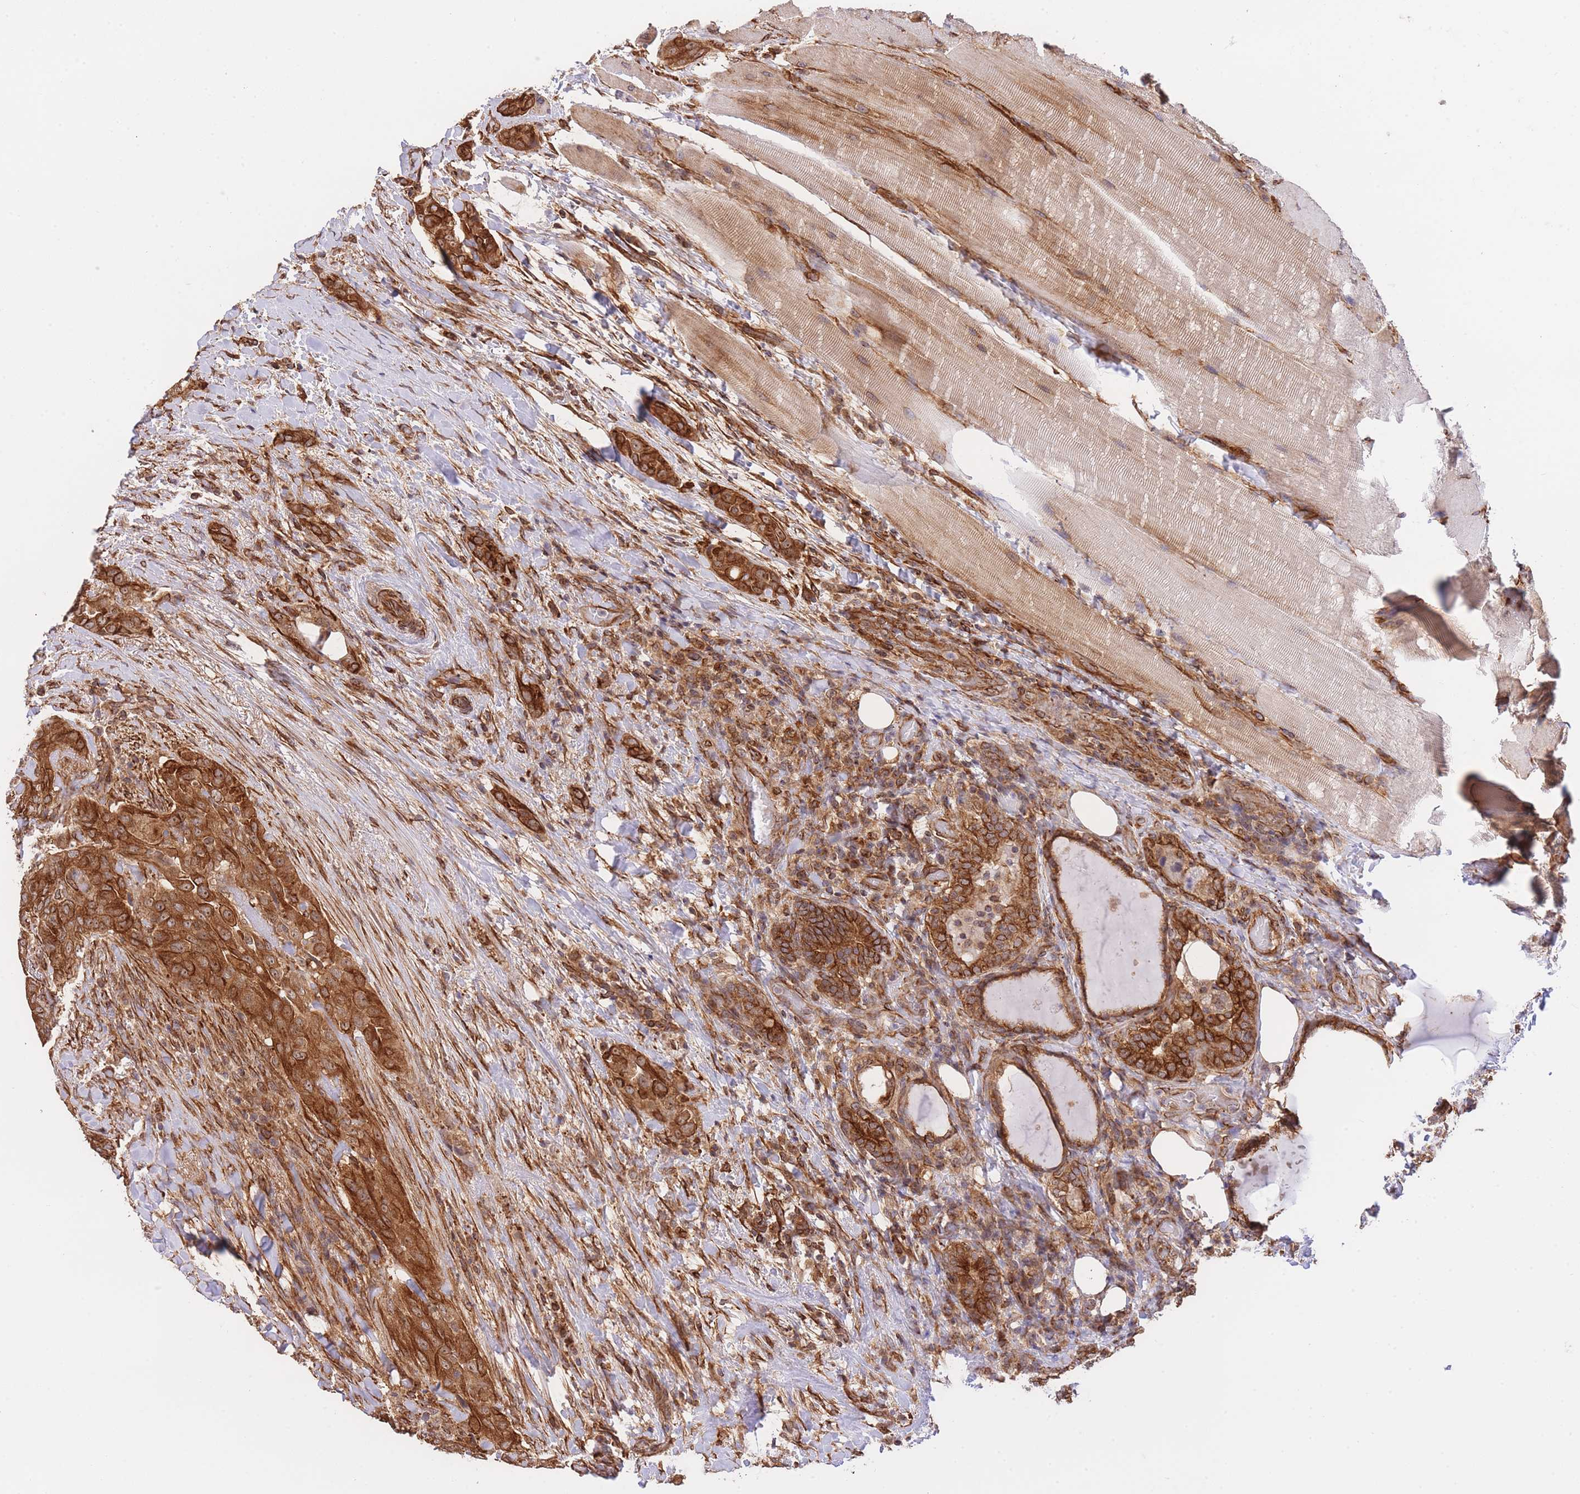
{"staining": {"intensity": "strong", "quantity": ">75%", "location": "cytoplasmic/membranous,nuclear"}, "tissue": "thyroid cancer", "cell_type": "Tumor cells", "image_type": "cancer", "snomed": [{"axis": "morphology", "description": "Papillary adenocarcinoma, NOS"}, {"axis": "topography", "description": "Thyroid gland"}], "caption": "Brown immunohistochemical staining in thyroid cancer exhibits strong cytoplasmic/membranous and nuclear expression in approximately >75% of tumor cells. (brown staining indicates protein expression, while blue staining denotes nuclei).", "gene": "EXOSC8", "patient": {"sex": "male", "age": 61}}